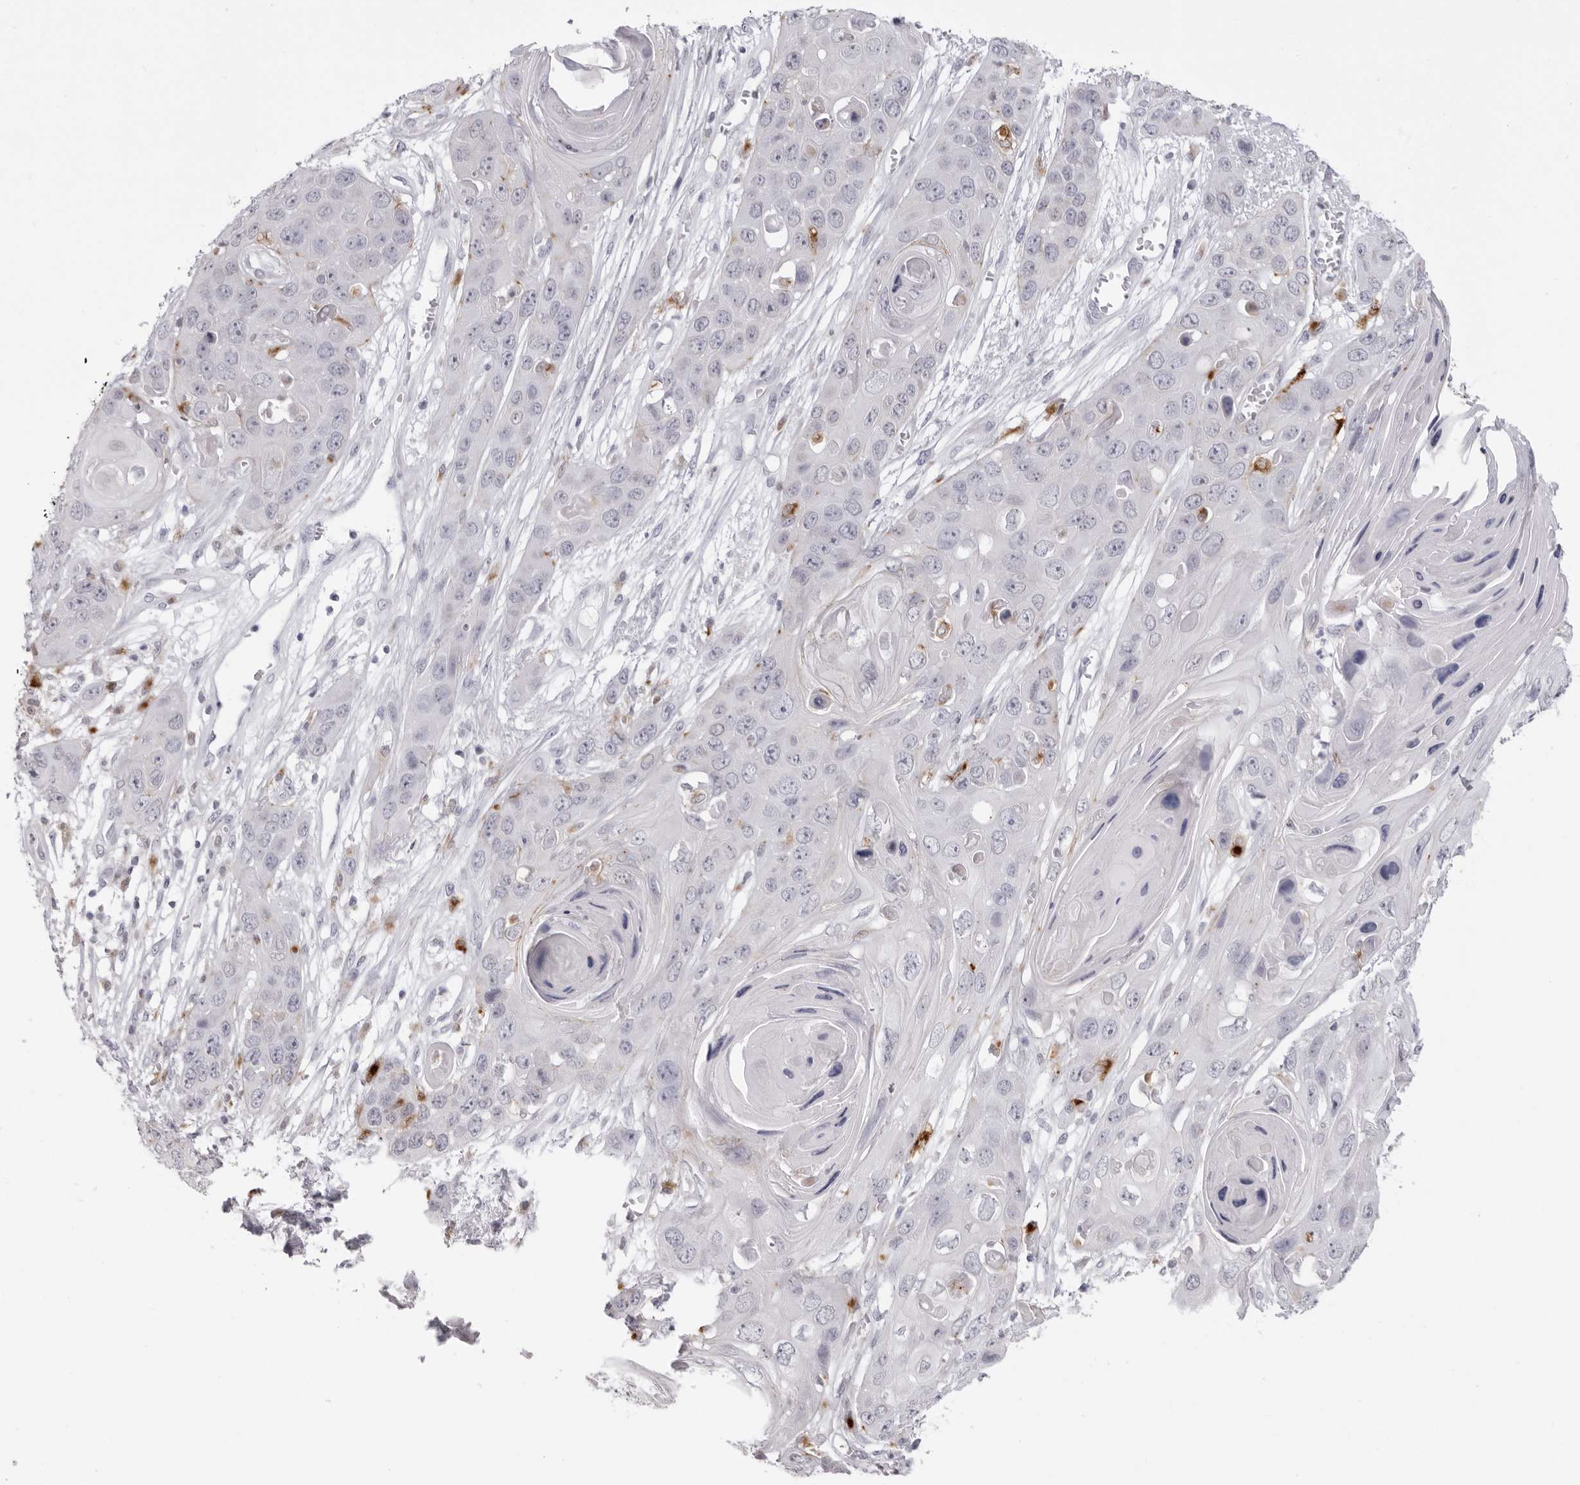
{"staining": {"intensity": "negative", "quantity": "none", "location": "none"}, "tissue": "skin cancer", "cell_type": "Tumor cells", "image_type": "cancer", "snomed": [{"axis": "morphology", "description": "Squamous cell carcinoma, NOS"}, {"axis": "topography", "description": "Skin"}], "caption": "Tumor cells show no significant protein positivity in squamous cell carcinoma (skin).", "gene": "IL25", "patient": {"sex": "male", "age": 55}}